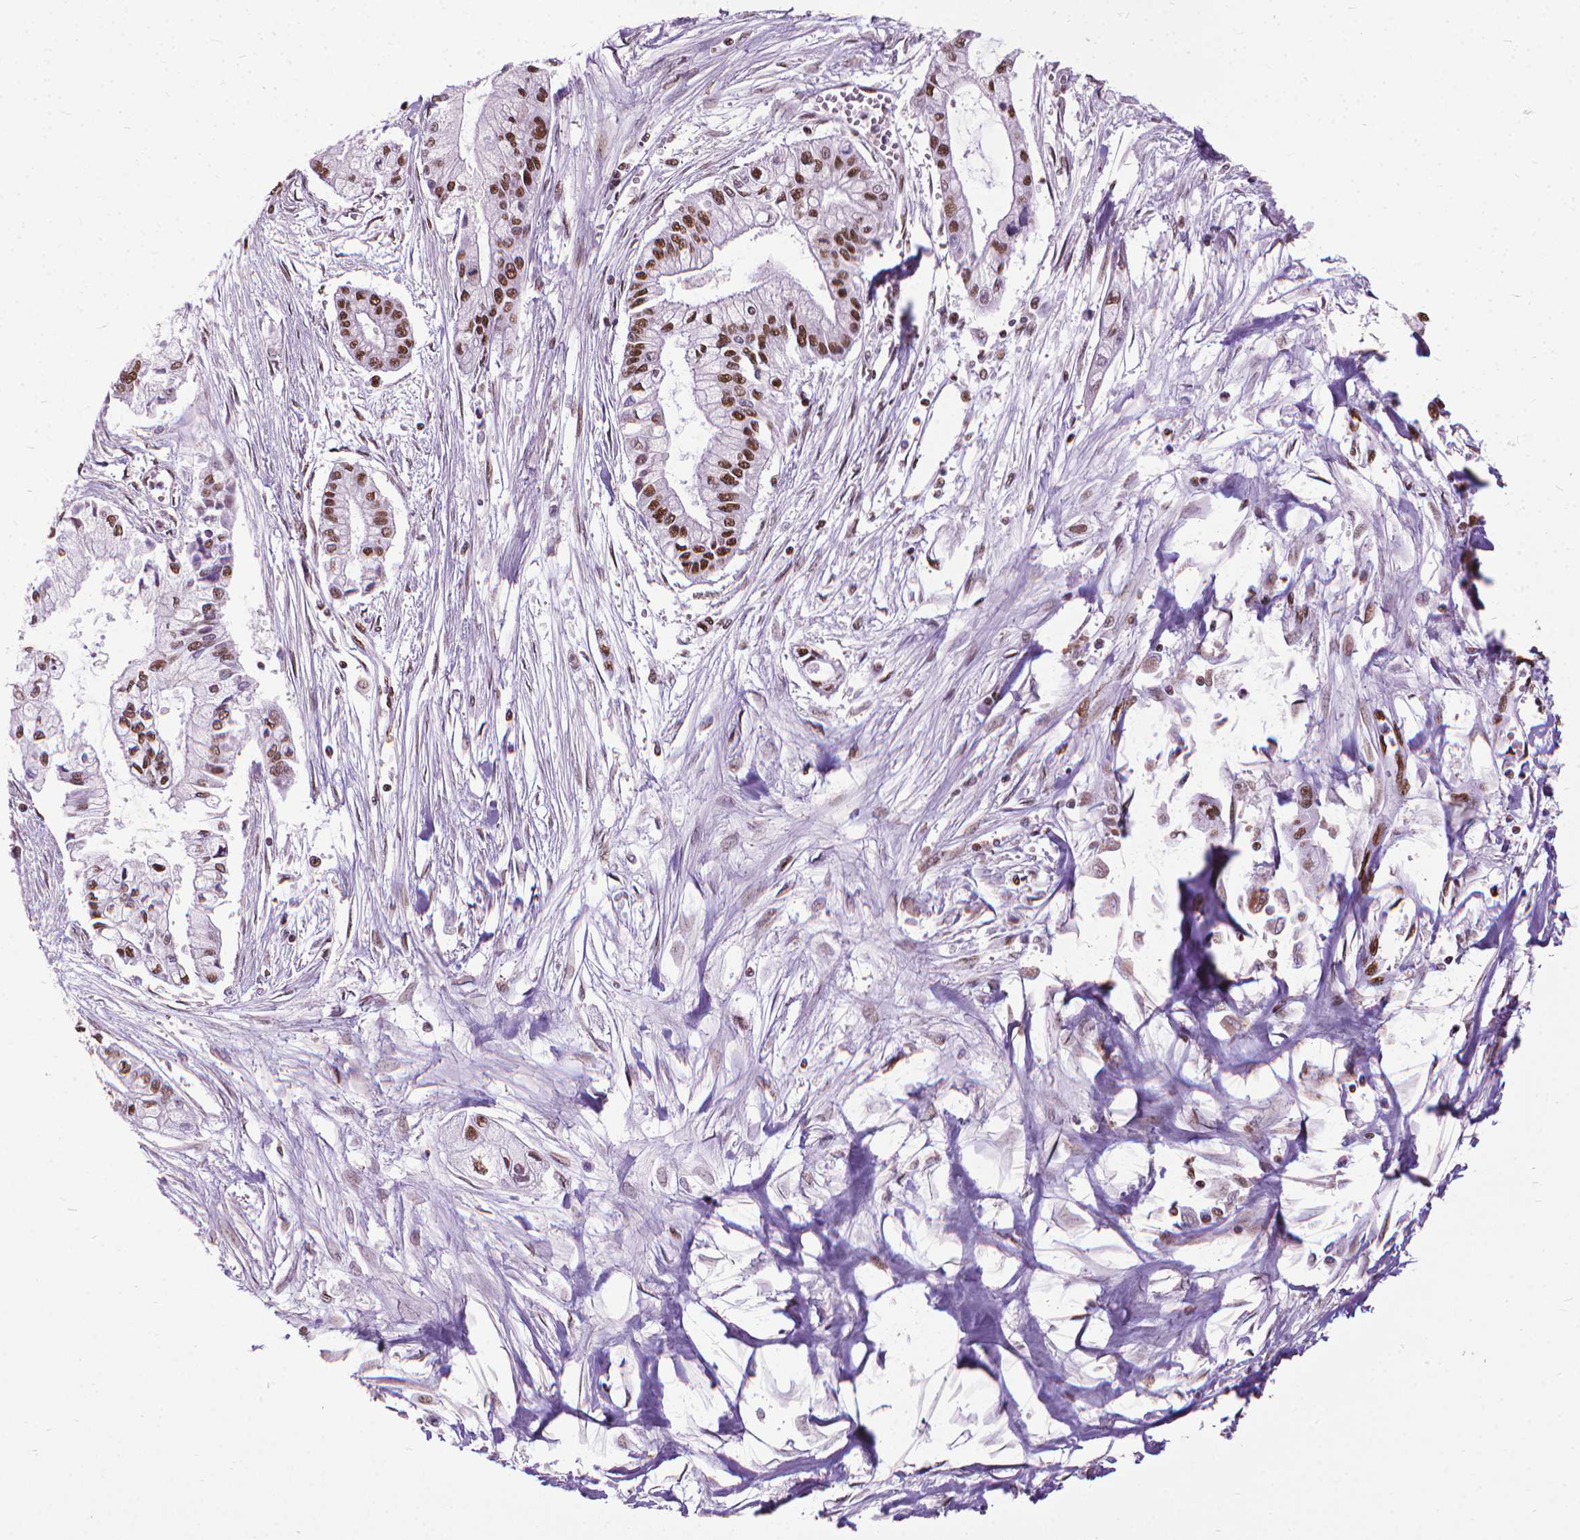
{"staining": {"intensity": "moderate", "quantity": ">75%", "location": "nuclear"}, "tissue": "pancreatic cancer", "cell_type": "Tumor cells", "image_type": "cancer", "snomed": [{"axis": "morphology", "description": "Adenocarcinoma, NOS"}, {"axis": "topography", "description": "Pancreas"}], "caption": "DAB immunohistochemical staining of pancreatic cancer (adenocarcinoma) shows moderate nuclear protein expression in approximately >75% of tumor cells.", "gene": "AKAP8", "patient": {"sex": "male", "age": 54}}